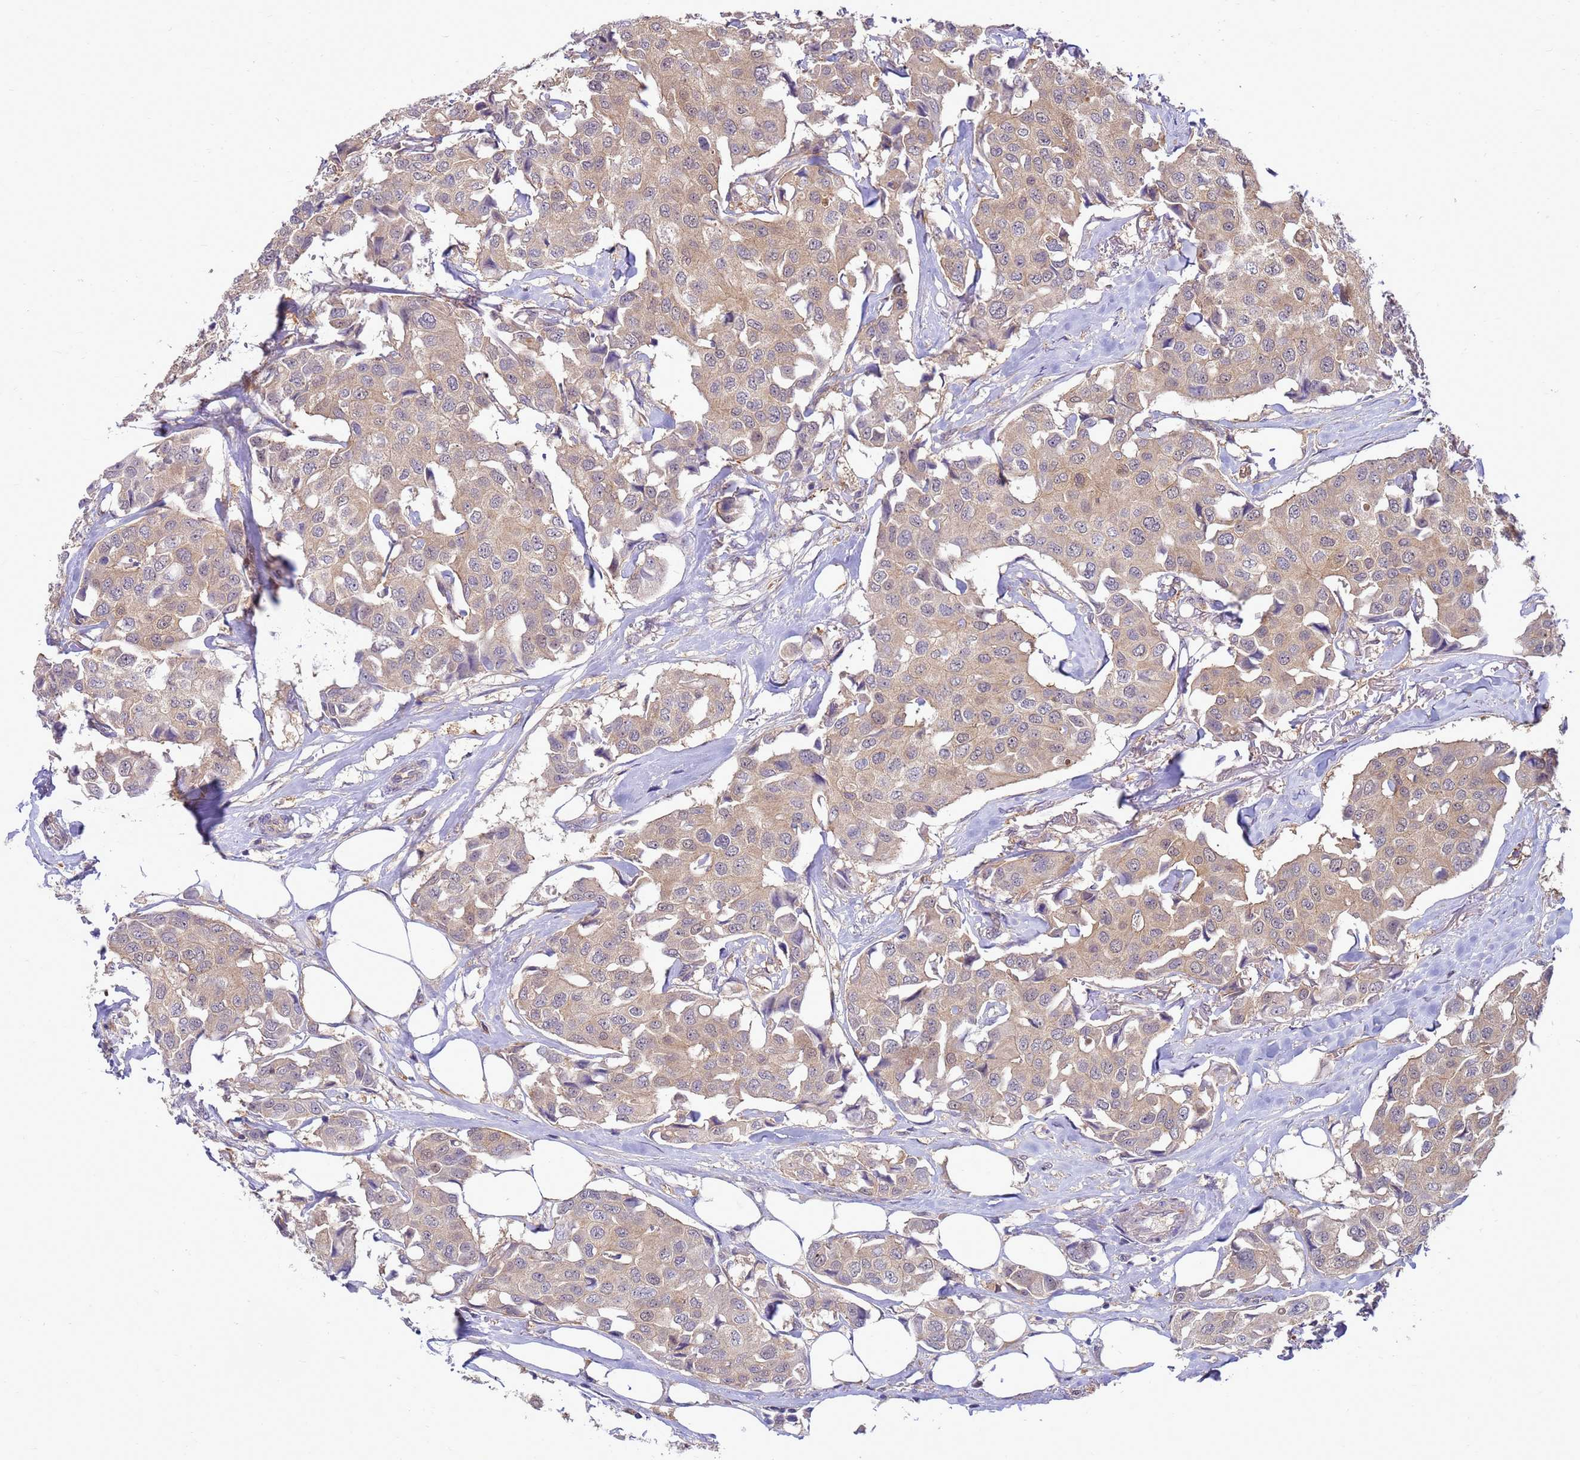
{"staining": {"intensity": "weak", "quantity": ">75%", "location": "cytoplasmic/membranous"}, "tissue": "breast cancer", "cell_type": "Tumor cells", "image_type": "cancer", "snomed": [{"axis": "morphology", "description": "Duct carcinoma"}, {"axis": "topography", "description": "Breast"}], "caption": "This is an image of immunohistochemistry (IHC) staining of breast cancer, which shows weak expression in the cytoplasmic/membranous of tumor cells.", "gene": "ENOPH1", "patient": {"sex": "female", "age": 80}}